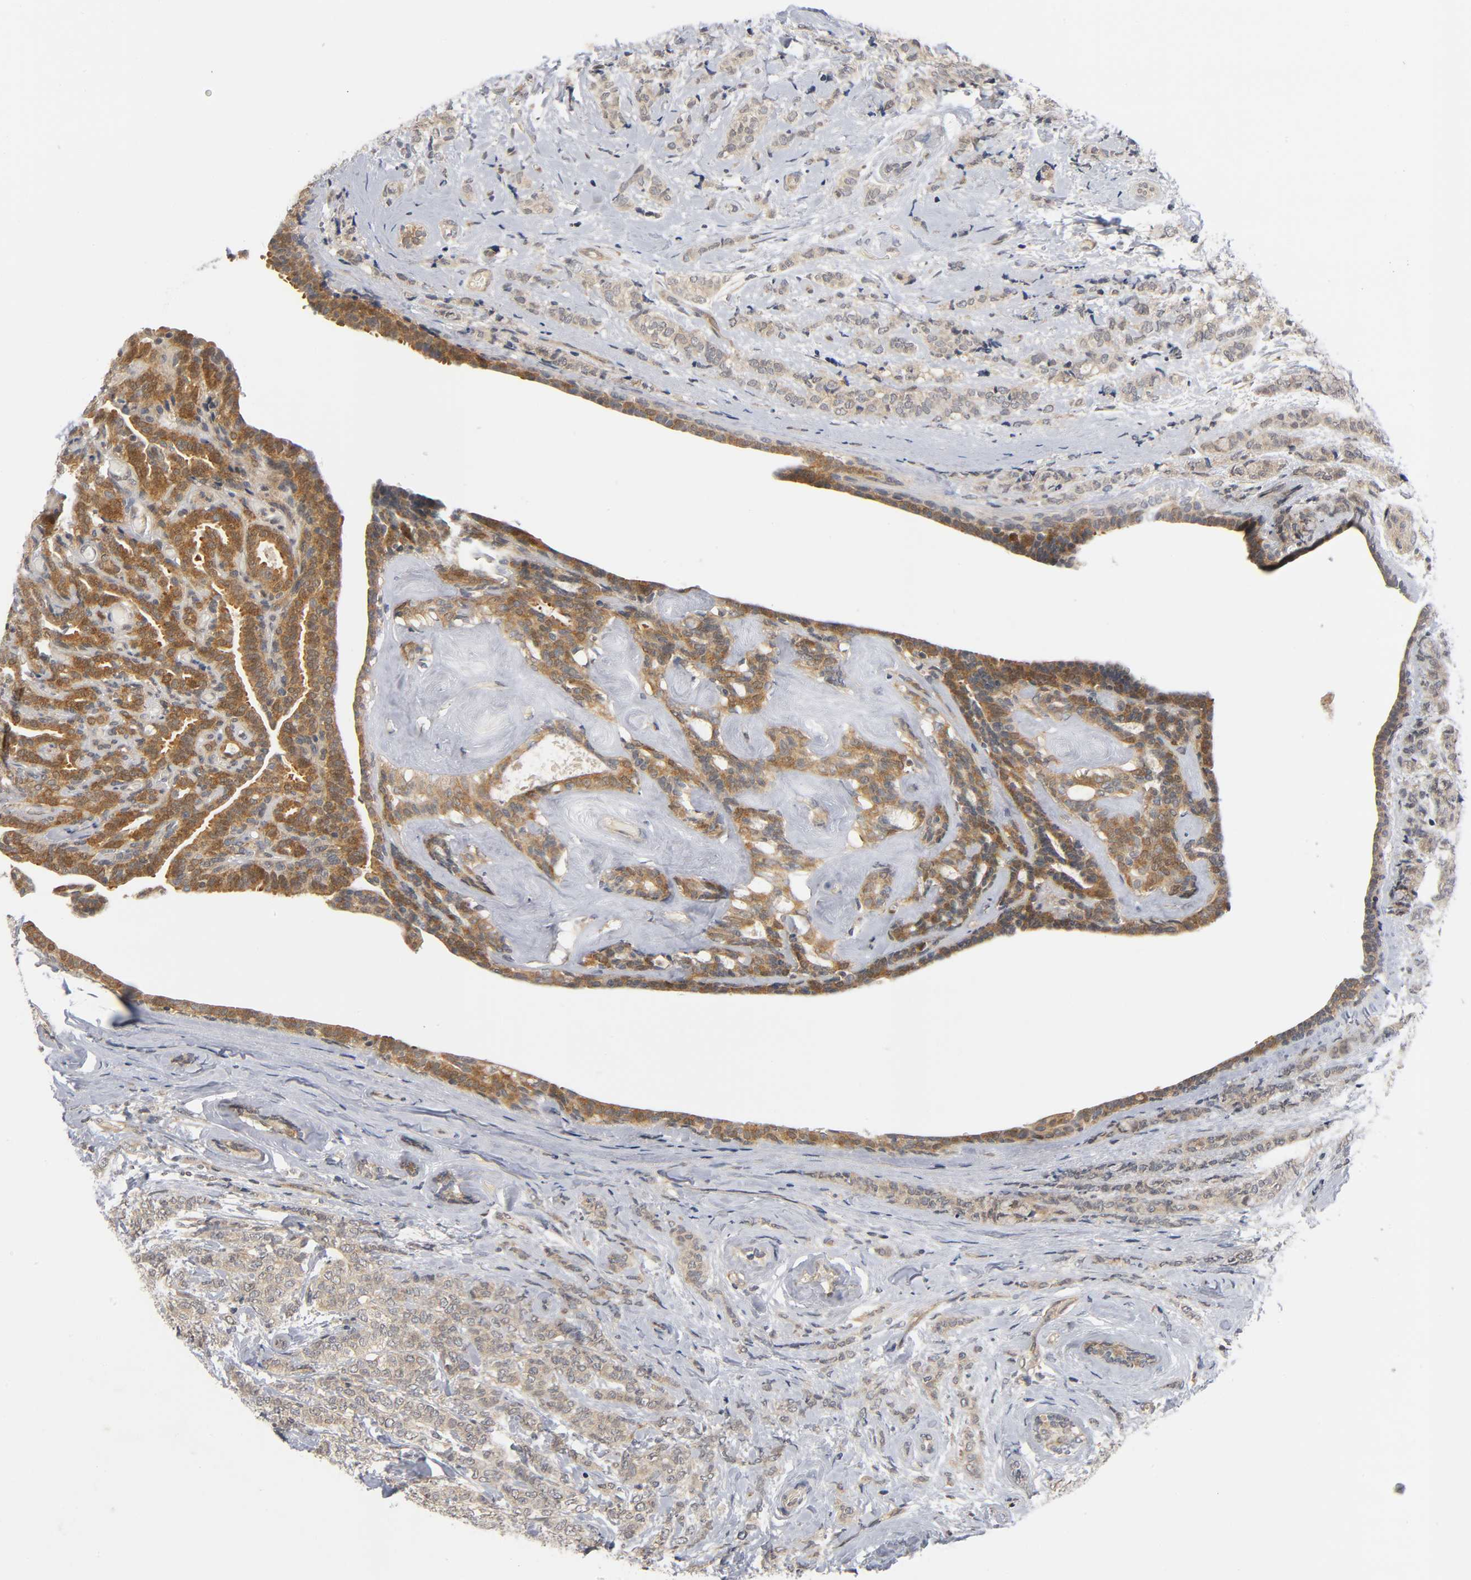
{"staining": {"intensity": "moderate", "quantity": ">75%", "location": "cytoplasmic/membranous"}, "tissue": "breast cancer", "cell_type": "Tumor cells", "image_type": "cancer", "snomed": [{"axis": "morphology", "description": "Lobular carcinoma"}, {"axis": "topography", "description": "Breast"}], "caption": "Breast cancer (lobular carcinoma) stained with a brown dye shows moderate cytoplasmic/membranous positive positivity in about >75% of tumor cells.", "gene": "MAPK8", "patient": {"sex": "female", "age": 60}}